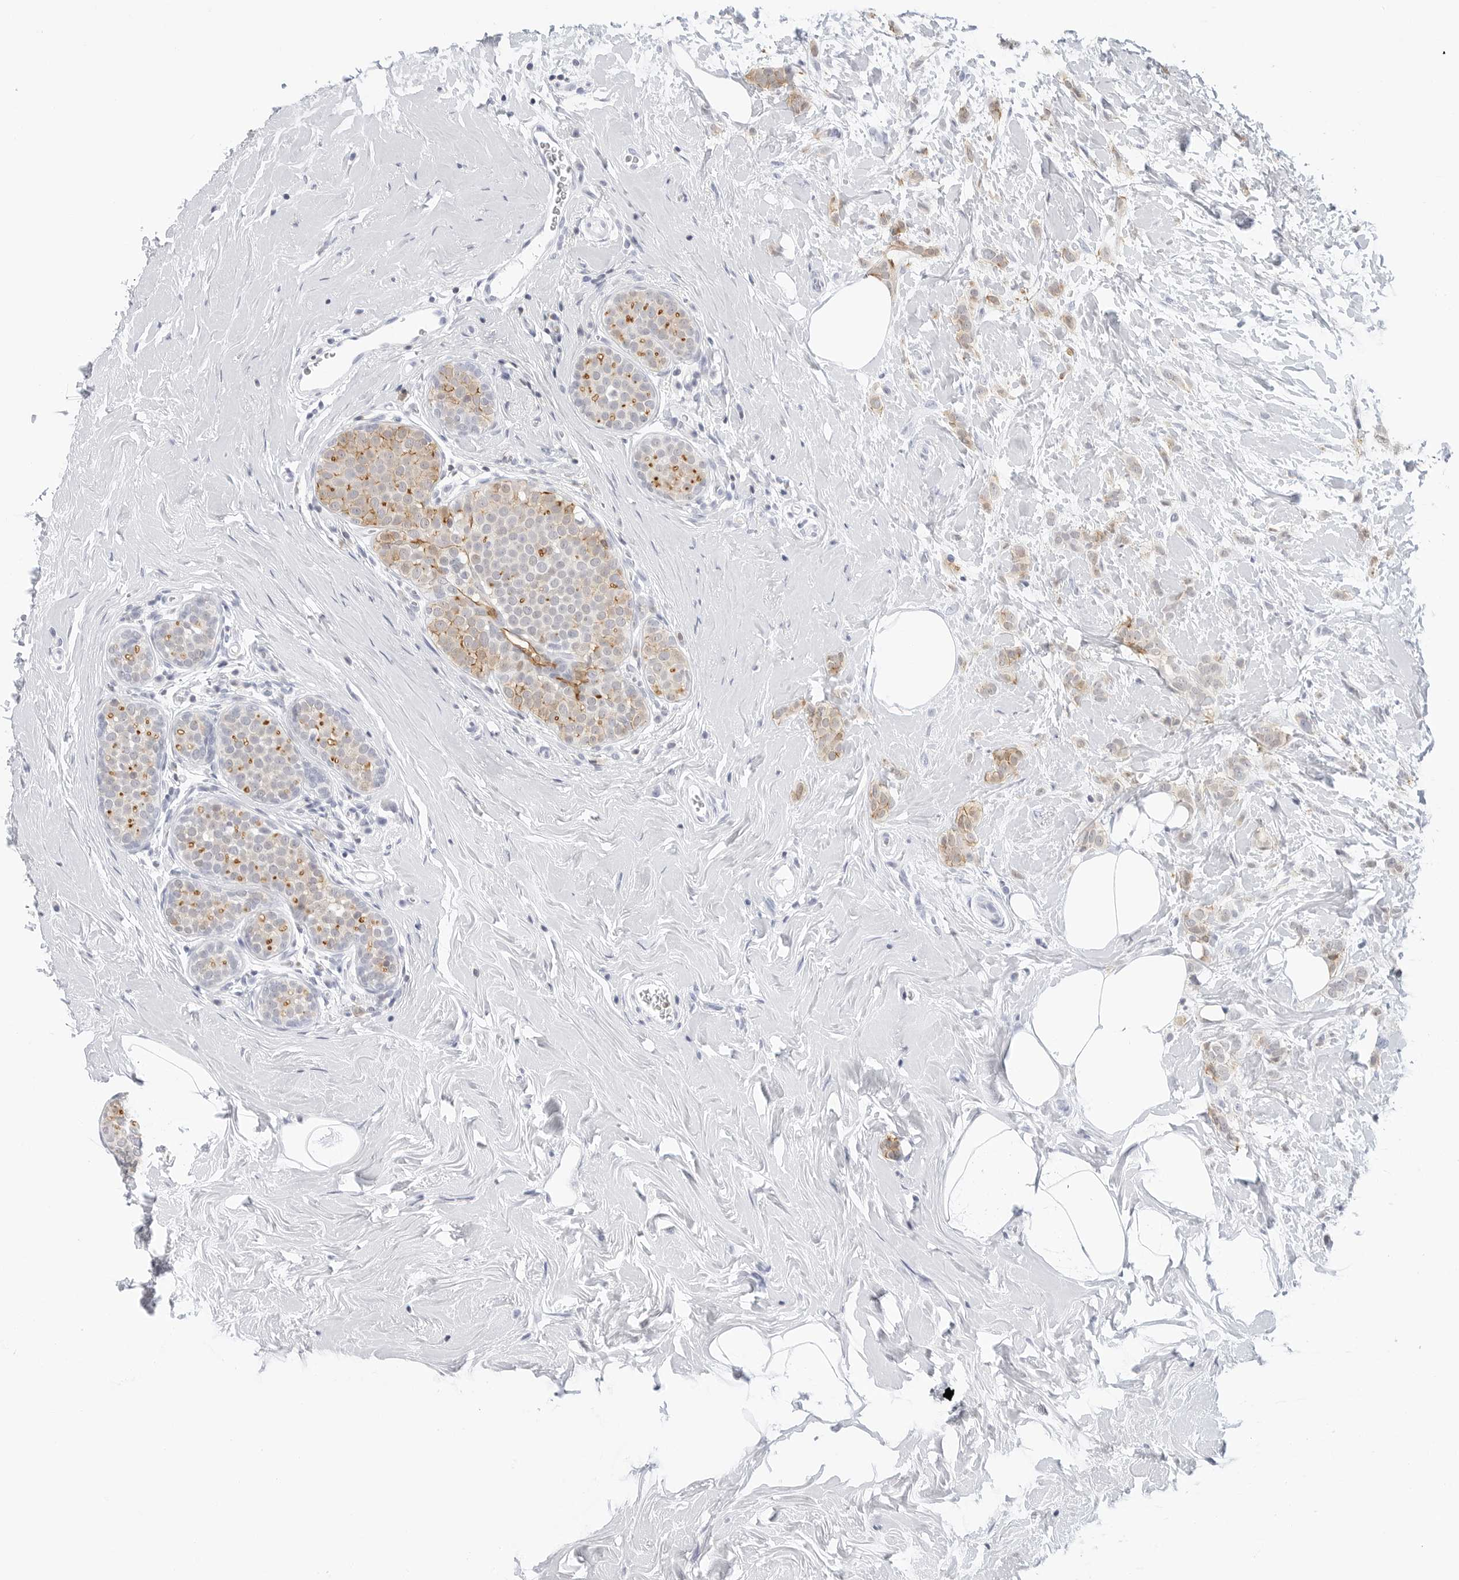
{"staining": {"intensity": "weak", "quantity": ">75%", "location": "cytoplasmic/membranous"}, "tissue": "breast cancer", "cell_type": "Tumor cells", "image_type": "cancer", "snomed": [{"axis": "morphology", "description": "Lobular carcinoma, in situ"}, {"axis": "morphology", "description": "Lobular carcinoma"}, {"axis": "topography", "description": "Breast"}], "caption": "Immunohistochemistry (IHC) image of neoplastic tissue: human lobular carcinoma (breast) stained using immunohistochemistry (IHC) shows low levels of weak protein expression localized specifically in the cytoplasmic/membranous of tumor cells, appearing as a cytoplasmic/membranous brown color.", "gene": "SLC9A3R1", "patient": {"sex": "female", "age": 41}}